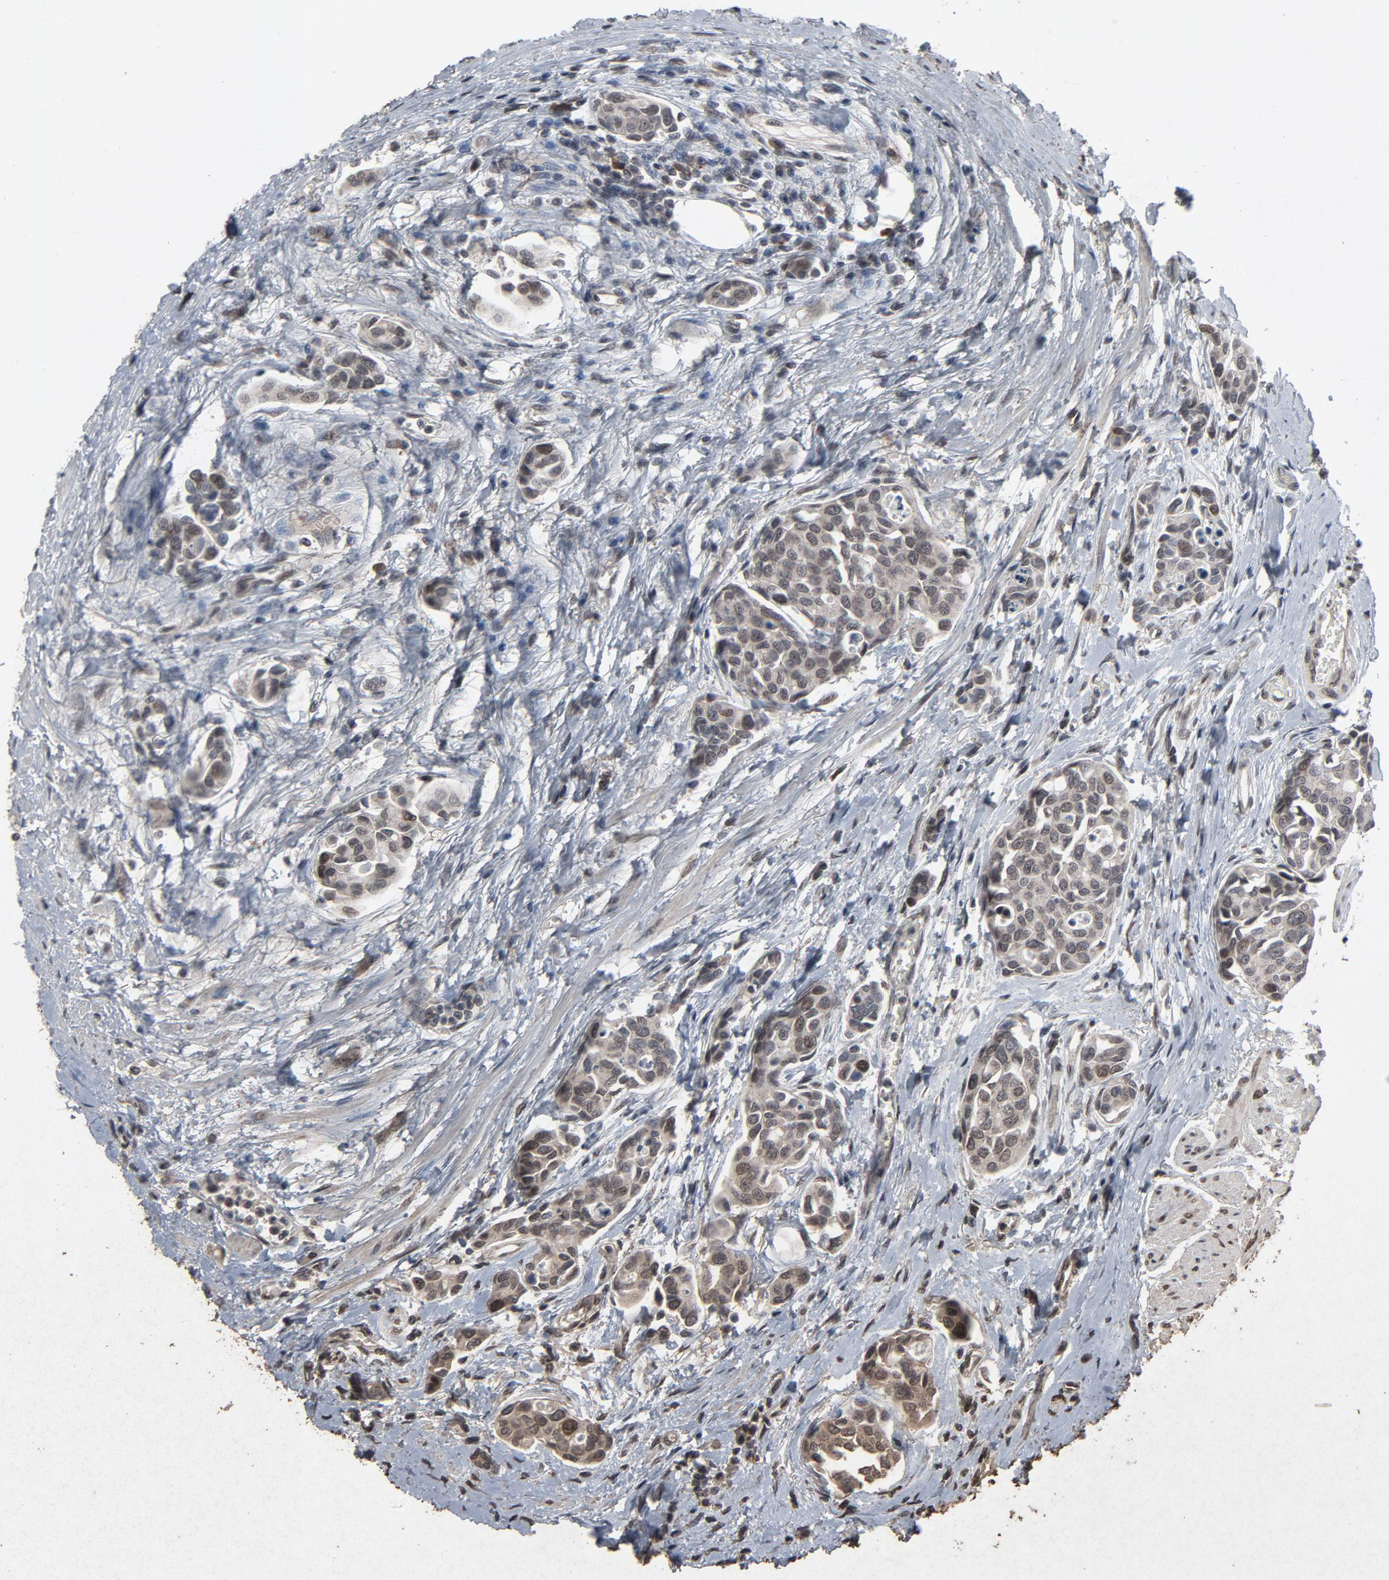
{"staining": {"intensity": "weak", "quantity": "25%-75%", "location": "cytoplasmic/membranous,nuclear"}, "tissue": "urothelial cancer", "cell_type": "Tumor cells", "image_type": "cancer", "snomed": [{"axis": "morphology", "description": "Urothelial carcinoma, High grade"}, {"axis": "topography", "description": "Urinary bladder"}], "caption": "Immunohistochemical staining of urothelial cancer reveals low levels of weak cytoplasmic/membranous and nuclear expression in approximately 25%-75% of tumor cells.", "gene": "POM121", "patient": {"sex": "male", "age": 78}}